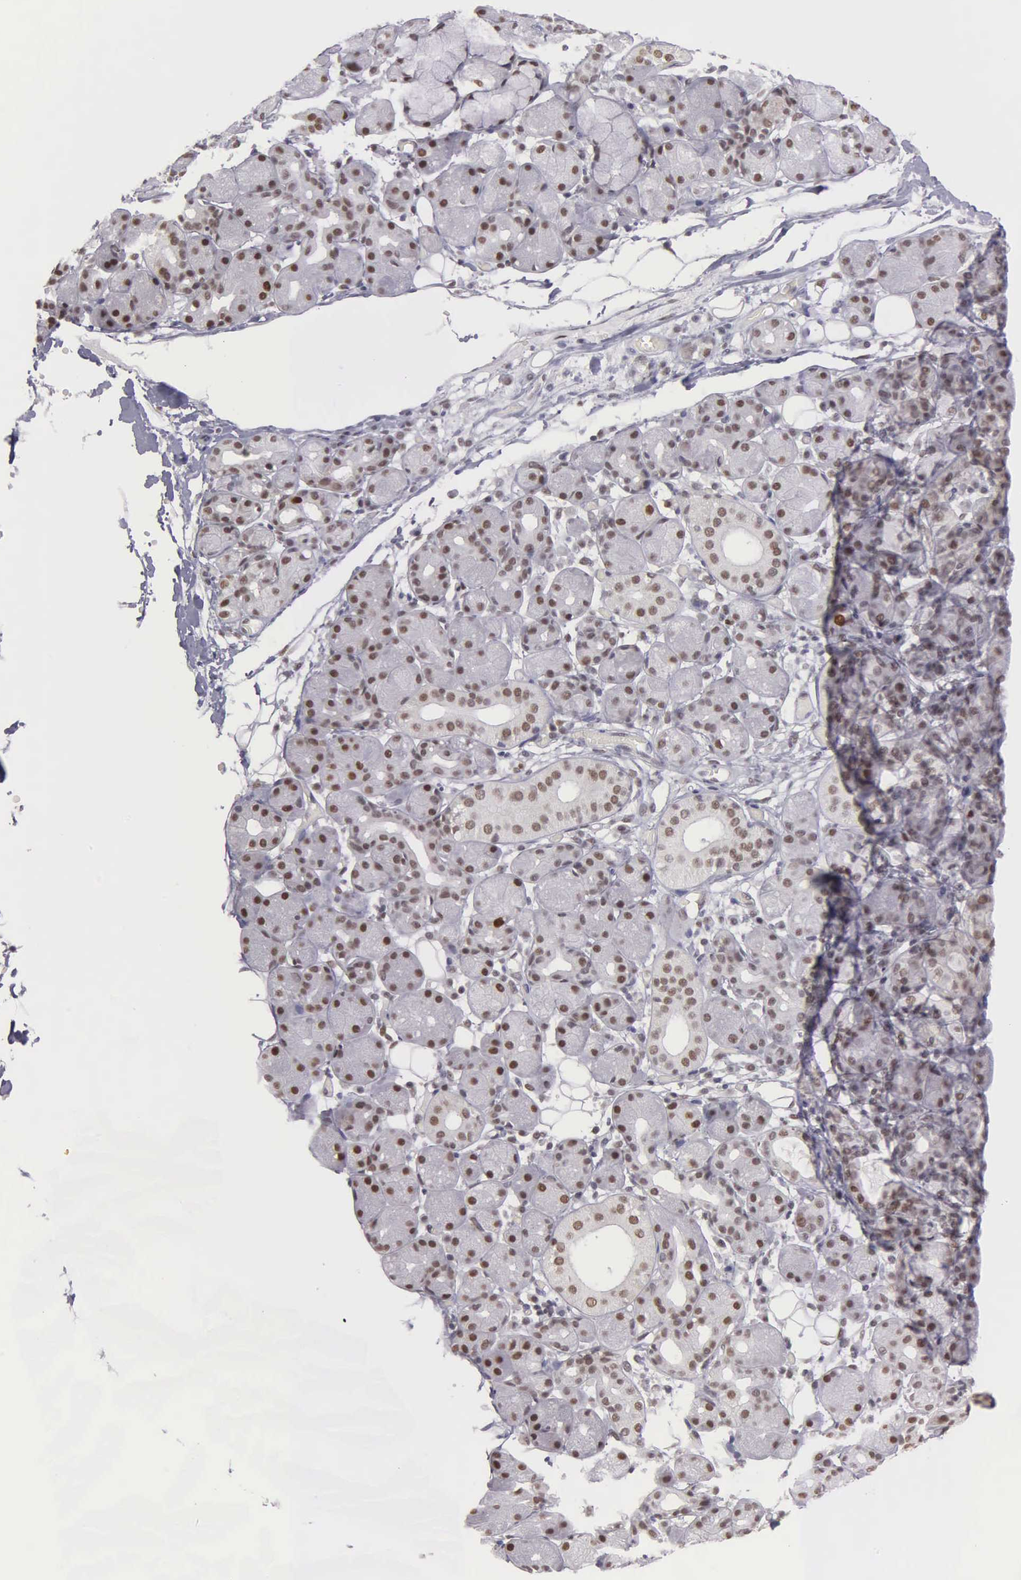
{"staining": {"intensity": "strong", "quantity": ">75%", "location": "nuclear"}, "tissue": "salivary gland", "cell_type": "Glandular cells", "image_type": "normal", "snomed": [{"axis": "morphology", "description": "Normal tissue, NOS"}, {"axis": "topography", "description": "Salivary gland"}, {"axis": "topography", "description": "Peripheral nerve tissue"}], "caption": "The photomicrograph displays a brown stain indicating the presence of a protein in the nuclear of glandular cells in salivary gland.", "gene": "UBR7", "patient": {"sex": "male", "age": 62}}